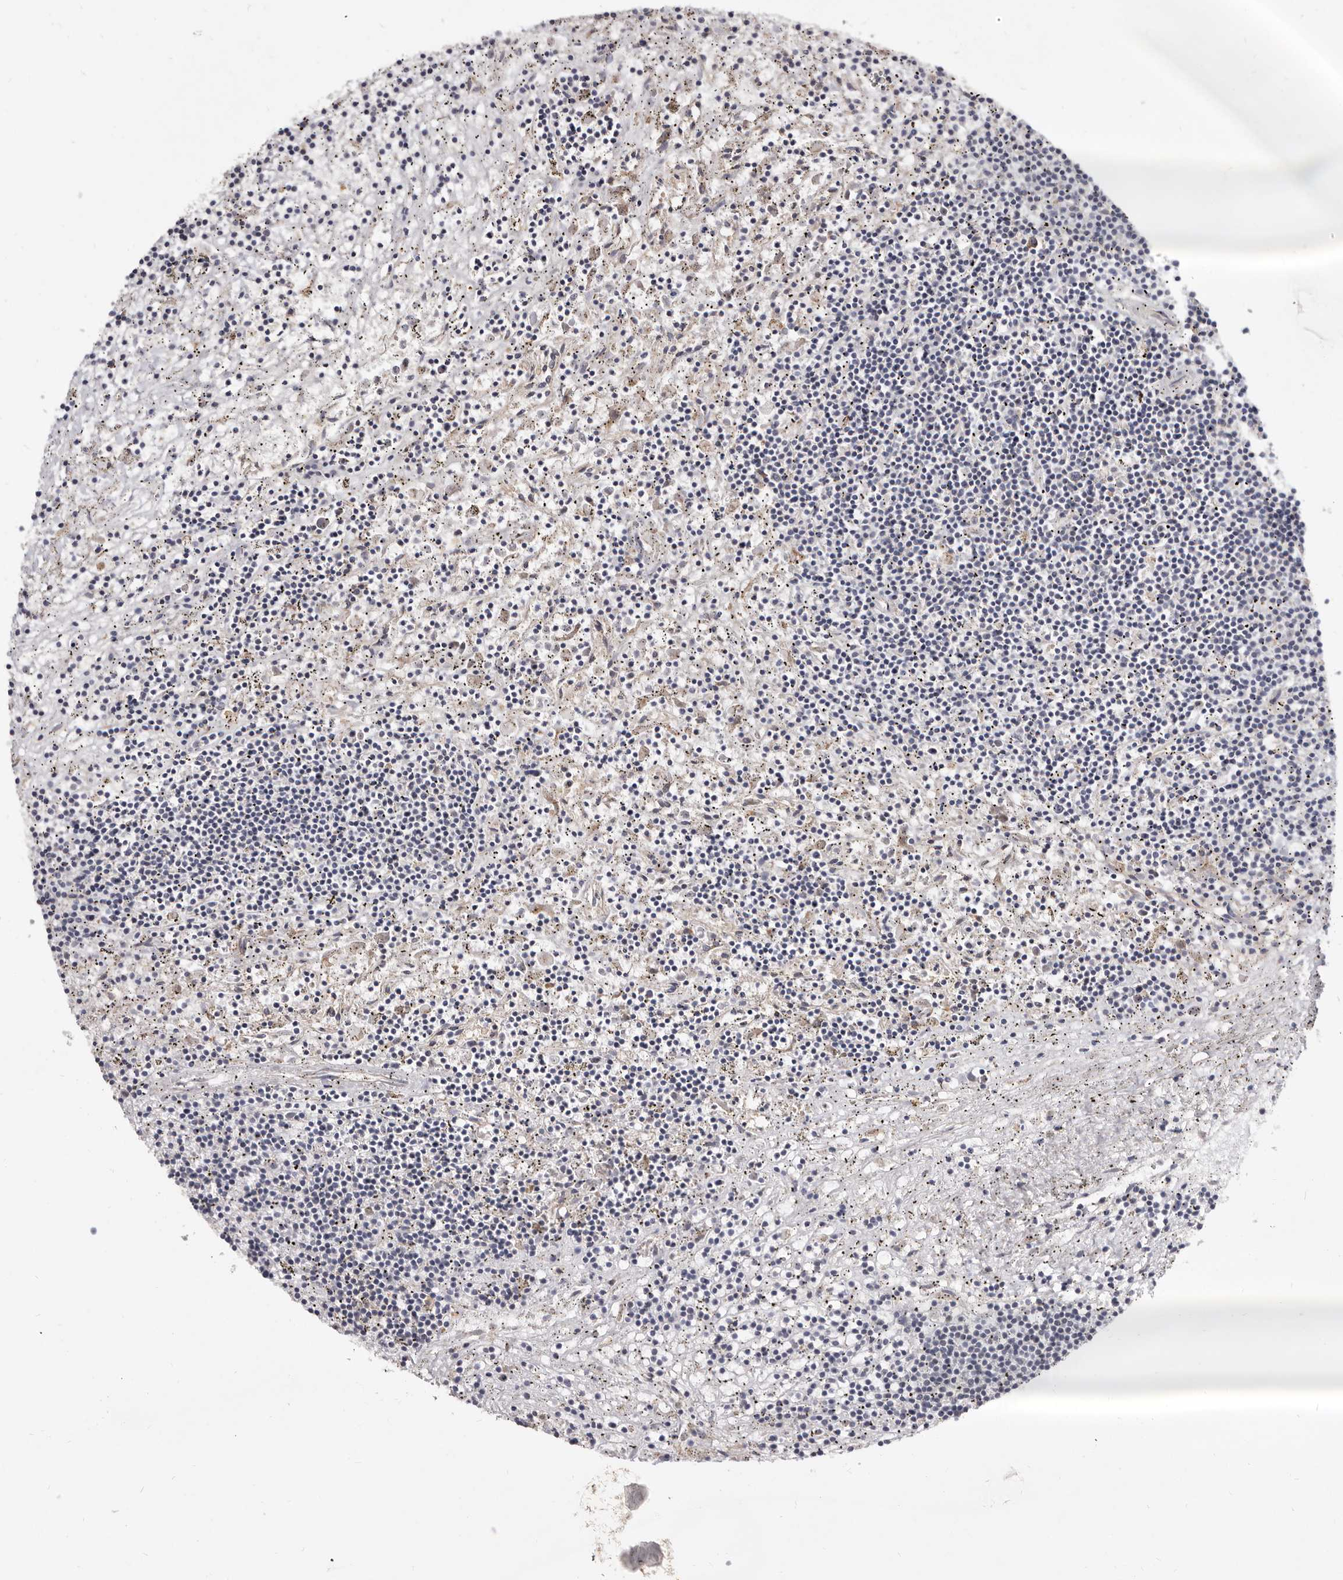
{"staining": {"intensity": "negative", "quantity": "none", "location": "none"}, "tissue": "lymphoma", "cell_type": "Tumor cells", "image_type": "cancer", "snomed": [{"axis": "morphology", "description": "Malignant lymphoma, non-Hodgkin's type, Low grade"}, {"axis": "topography", "description": "Spleen"}], "caption": "This is an IHC micrograph of low-grade malignant lymphoma, non-Hodgkin's type. There is no expression in tumor cells.", "gene": "ASIC5", "patient": {"sex": "male", "age": 76}}